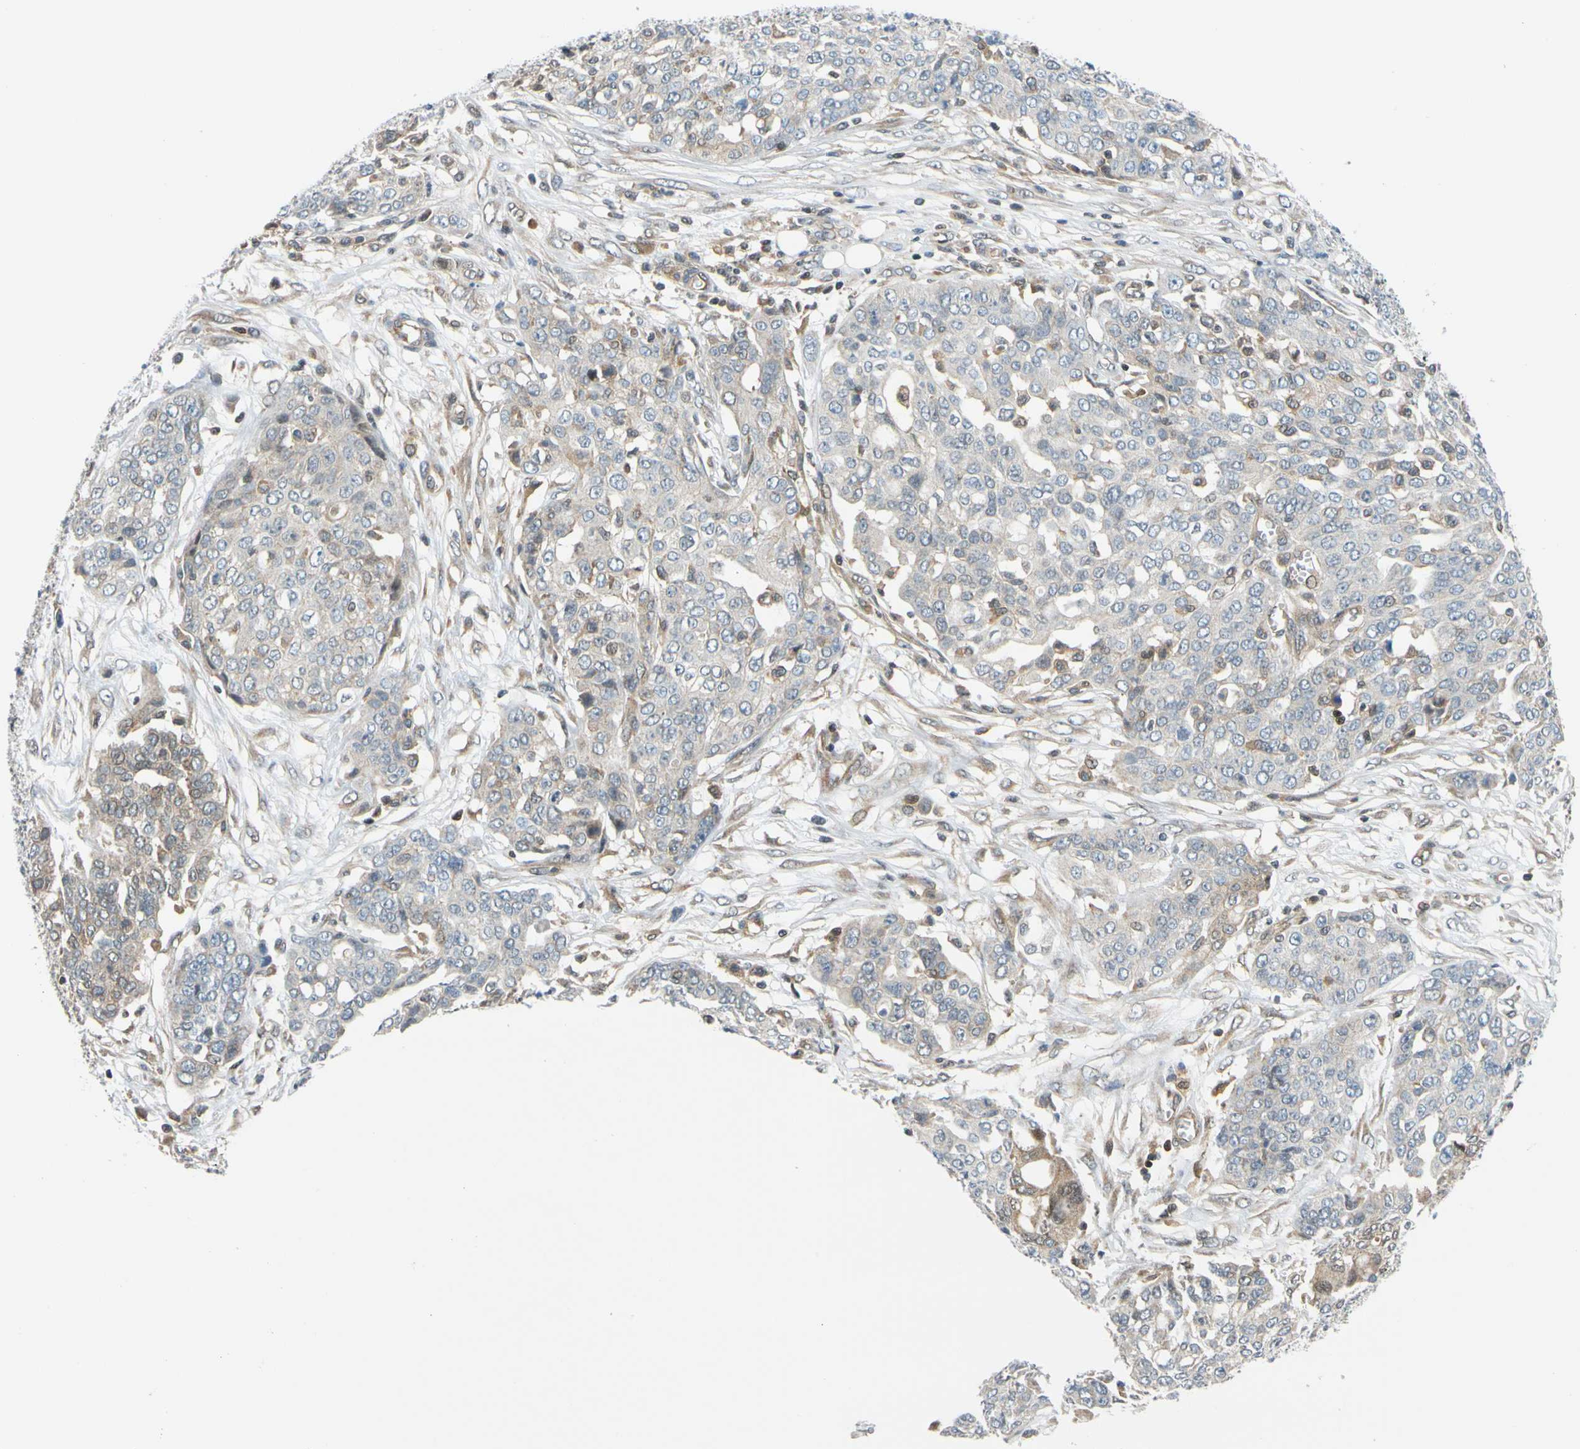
{"staining": {"intensity": "weak", "quantity": "<25%", "location": "cytoplasmic/membranous"}, "tissue": "ovarian cancer", "cell_type": "Tumor cells", "image_type": "cancer", "snomed": [{"axis": "morphology", "description": "Cystadenocarcinoma, serous, NOS"}, {"axis": "topography", "description": "Soft tissue"}, {"axis": "topography", "description": "Ovary"}], "caption": "Tumor cells show no significant protein expression in serous cystadenocarcinoma (ovarian).", "gene": "MAPK9", "patient": {"sex": "female", "age": 57}}